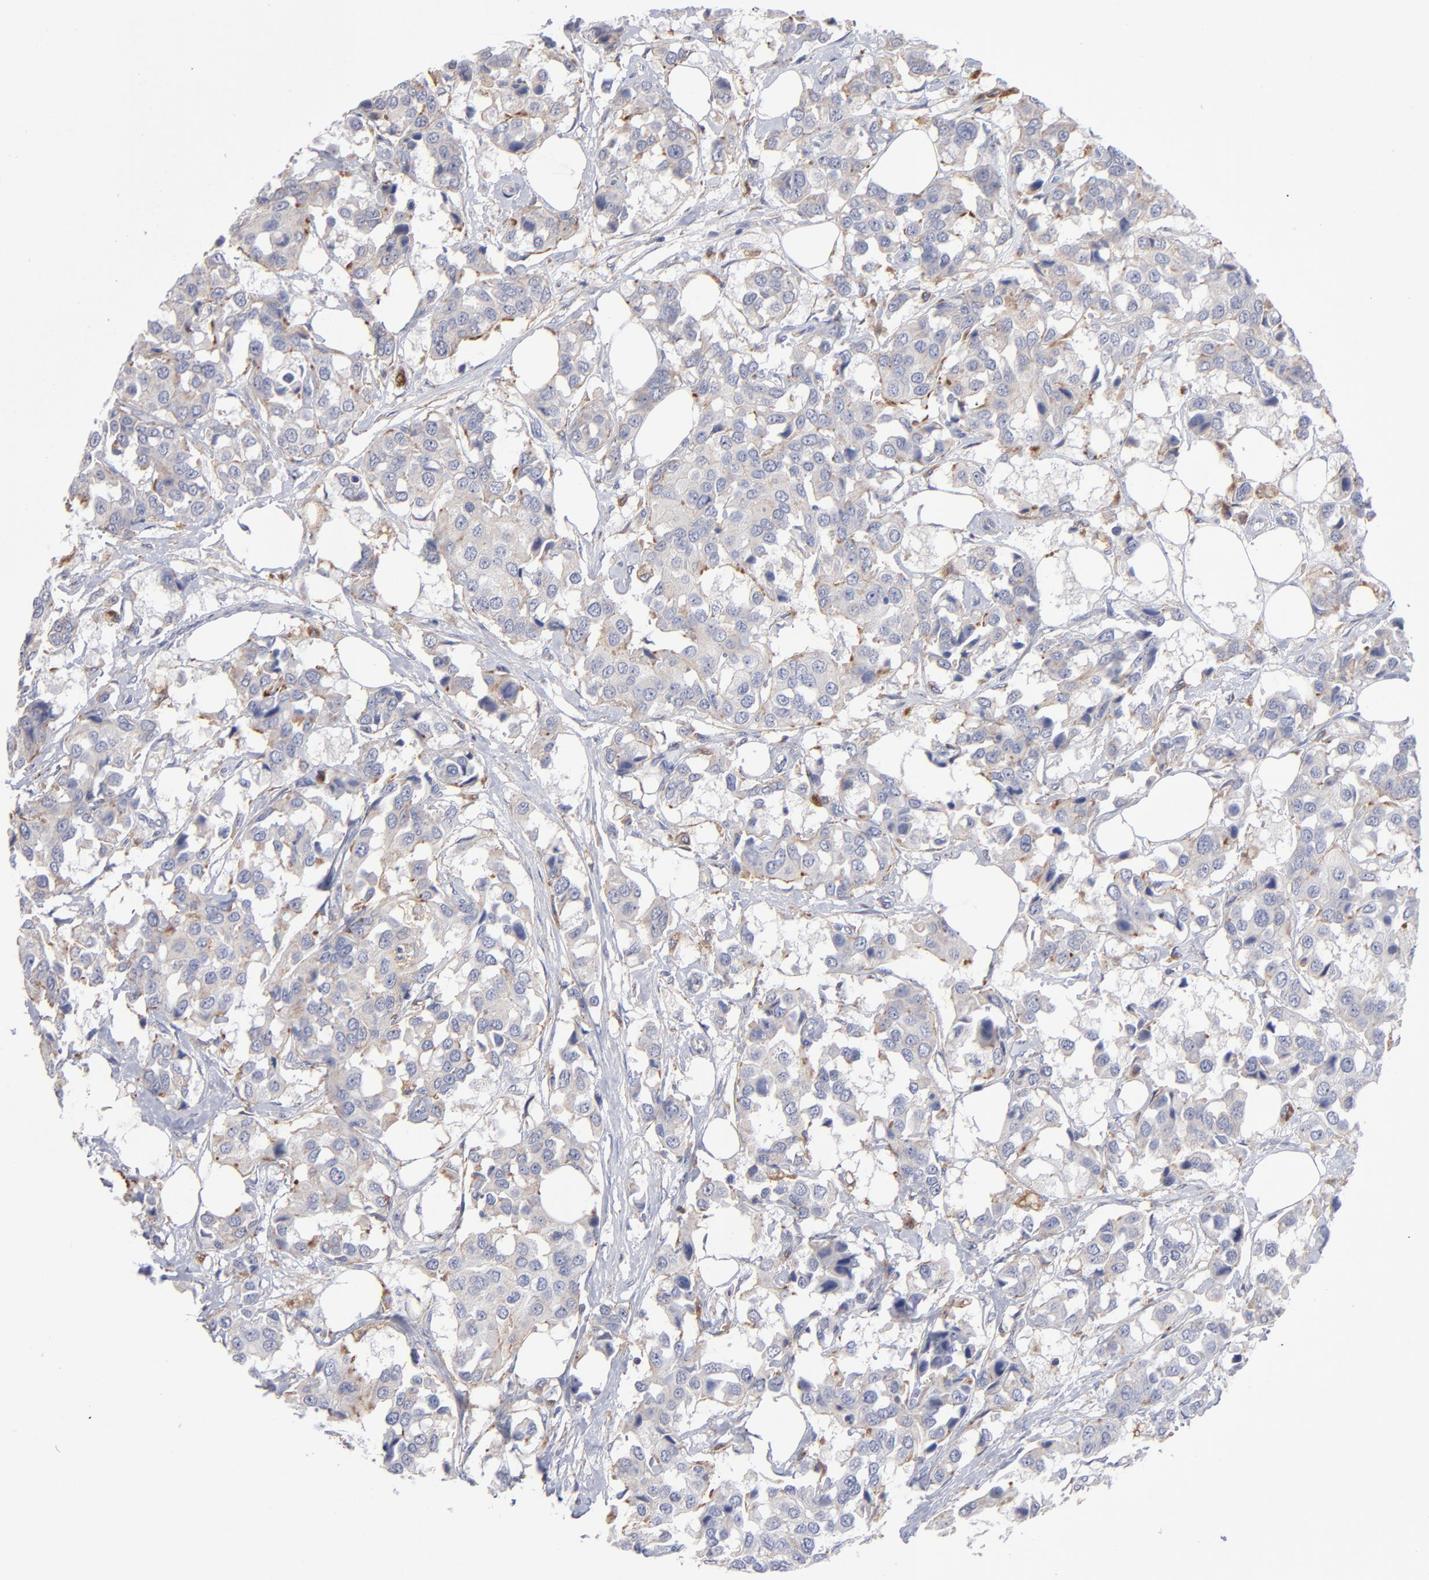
{"staining": {"intensity": "weak", "quantity": ">75%", "location": "cytoplasmic/membranous"}, "tissue": "breast cancer", "cell_type": "Tumor cells", "image_type": "cancer", "snomed": [{"axis": "morphology", "description": "Duct carcinoma"}, {"axis": "topography", "description": "Breast"}], "caption": "Protein staining of breast cancer tissue displays weak cytoplasmic/membranous positivity in about >75% of tumor cells.", "gene": "RRAGB", "patient": {"sex": "female", "age": 80}}